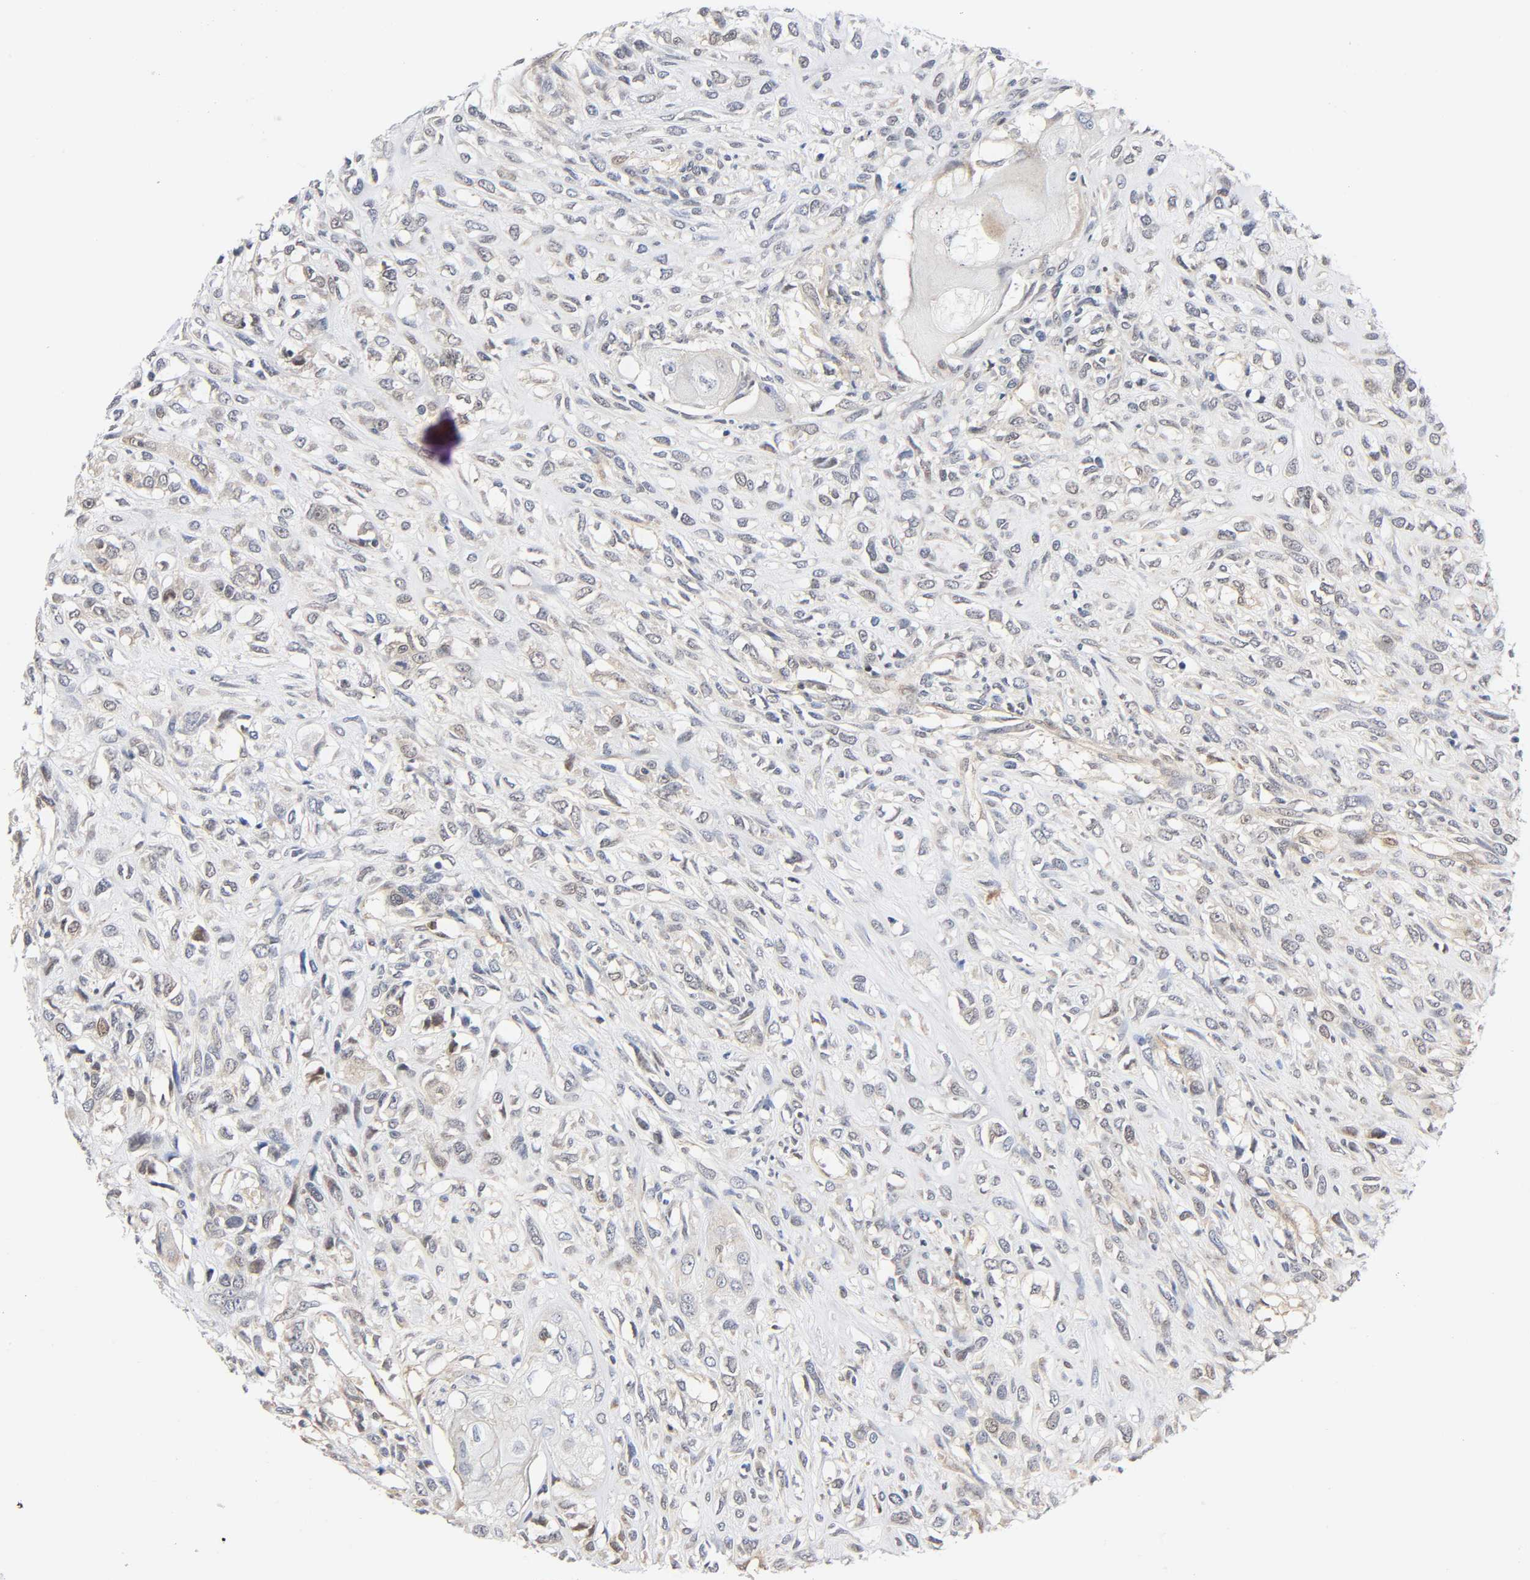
{"staining": {"intensity": "weak", "quantity": "<25%", "location": "cytoplasmic/membranous,nuclear"}, "tissue": "head and neck cancer", "cell_type": "Tumor cells", "image_type": "cancer", "snomed": [{"axis": "morphology", "description": "Necrosis, NOS"}, {"axis": "morphology", "description": "Neoplasm, malignant, NOS"}, {"axis": "topography", "description": "Salivary gland"}, {"axis": "topography", "description": "Head-Neck"}], "caption": "A micrograph of human head and neck neoplasm (malignant) is negative for staining in tumor cells.", "gene": "CASP9", "patient": {"sex": "male", "age": 43}}